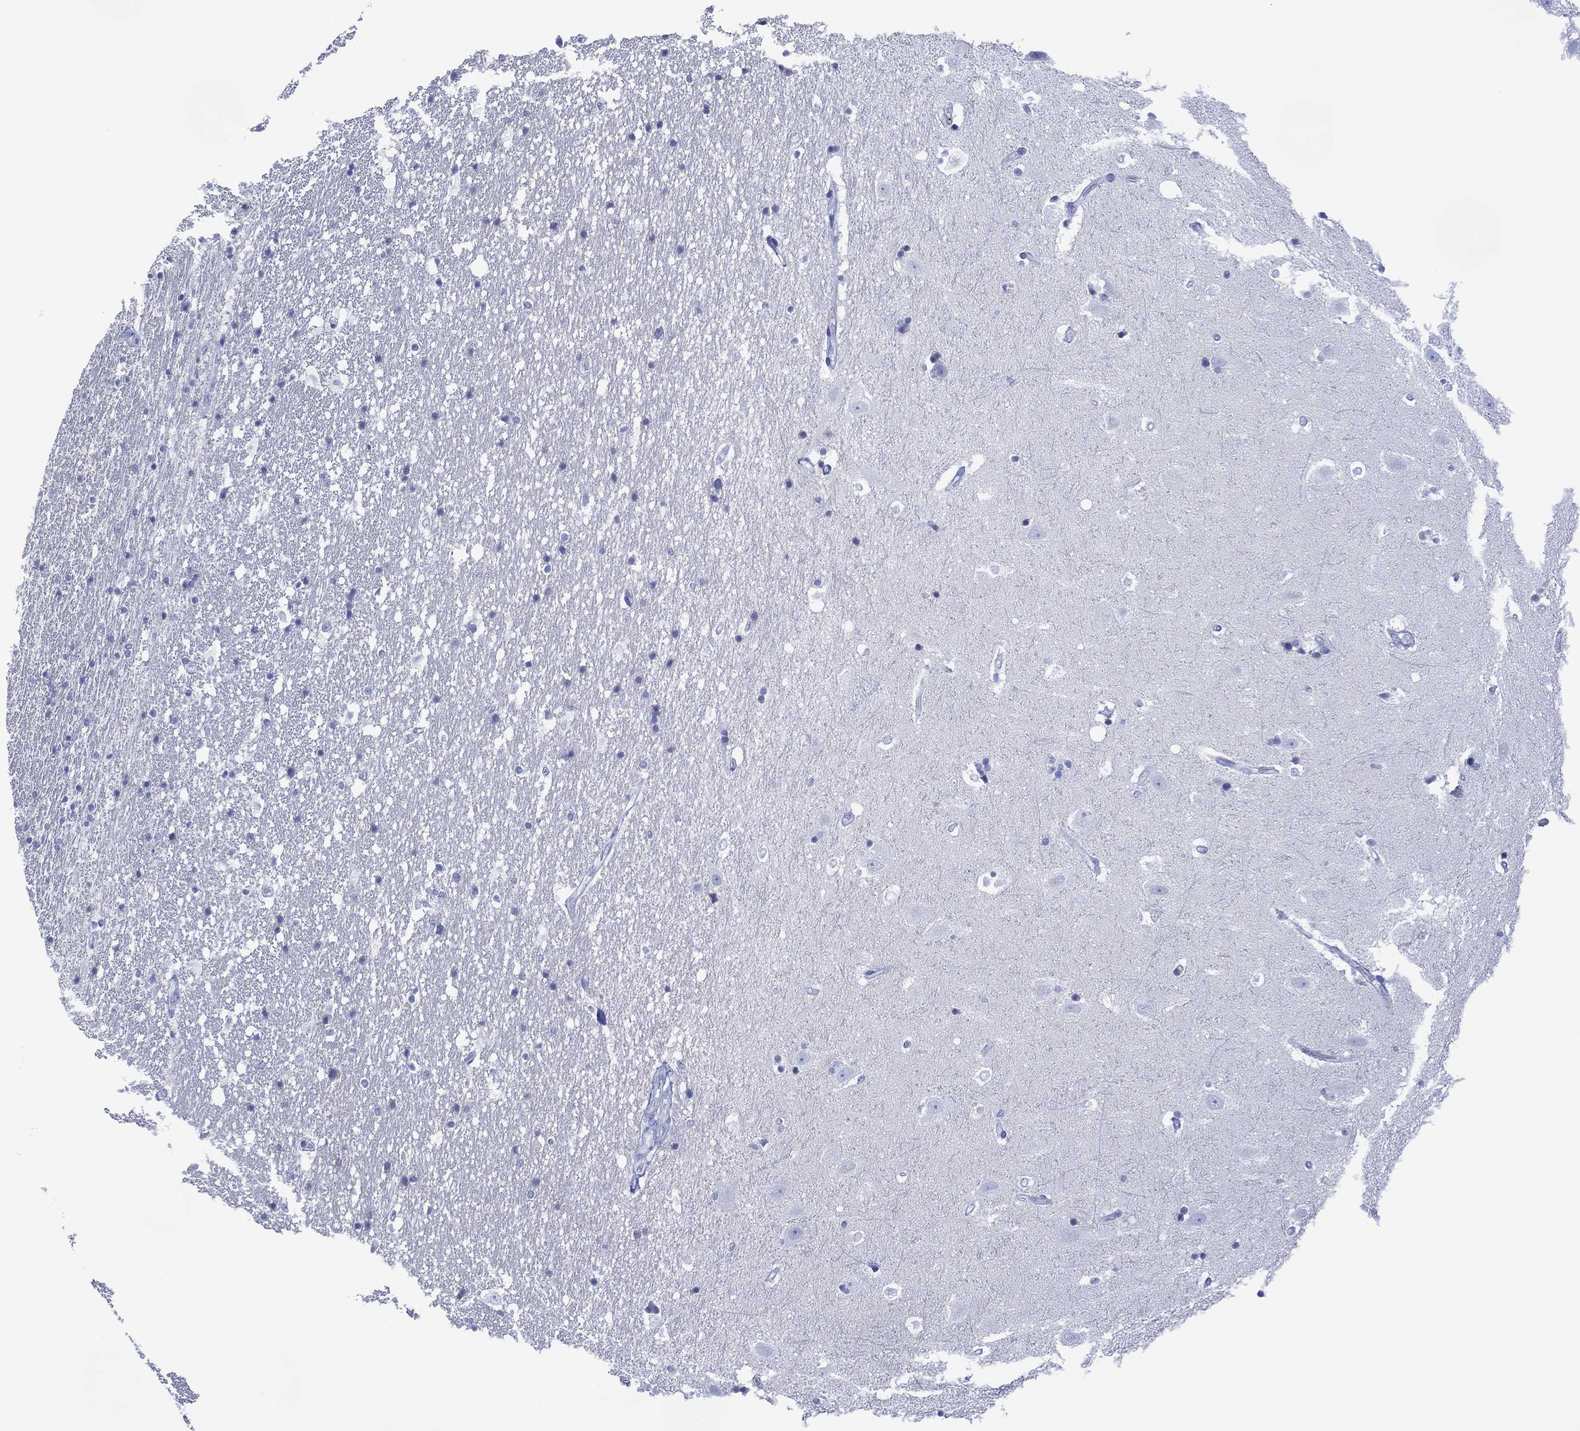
{"staining": {"intensity": "negative", "quantity": "none", "location": "none"}, "tissue": "hippocampus", "cell_type": "Glial cells", "image_type": "normal", "snomed": [{"axis": "morphology", "description": "Normal tissue, NOS"}, {"axis": "topography", "description": "Hippocampus"}], "caption": "Hippocampus stained for a protein using immunohistochemistry exhibits no staining glial cells.", "gene": "DPP4", "patient": {"sex": "male", "age": 49}}